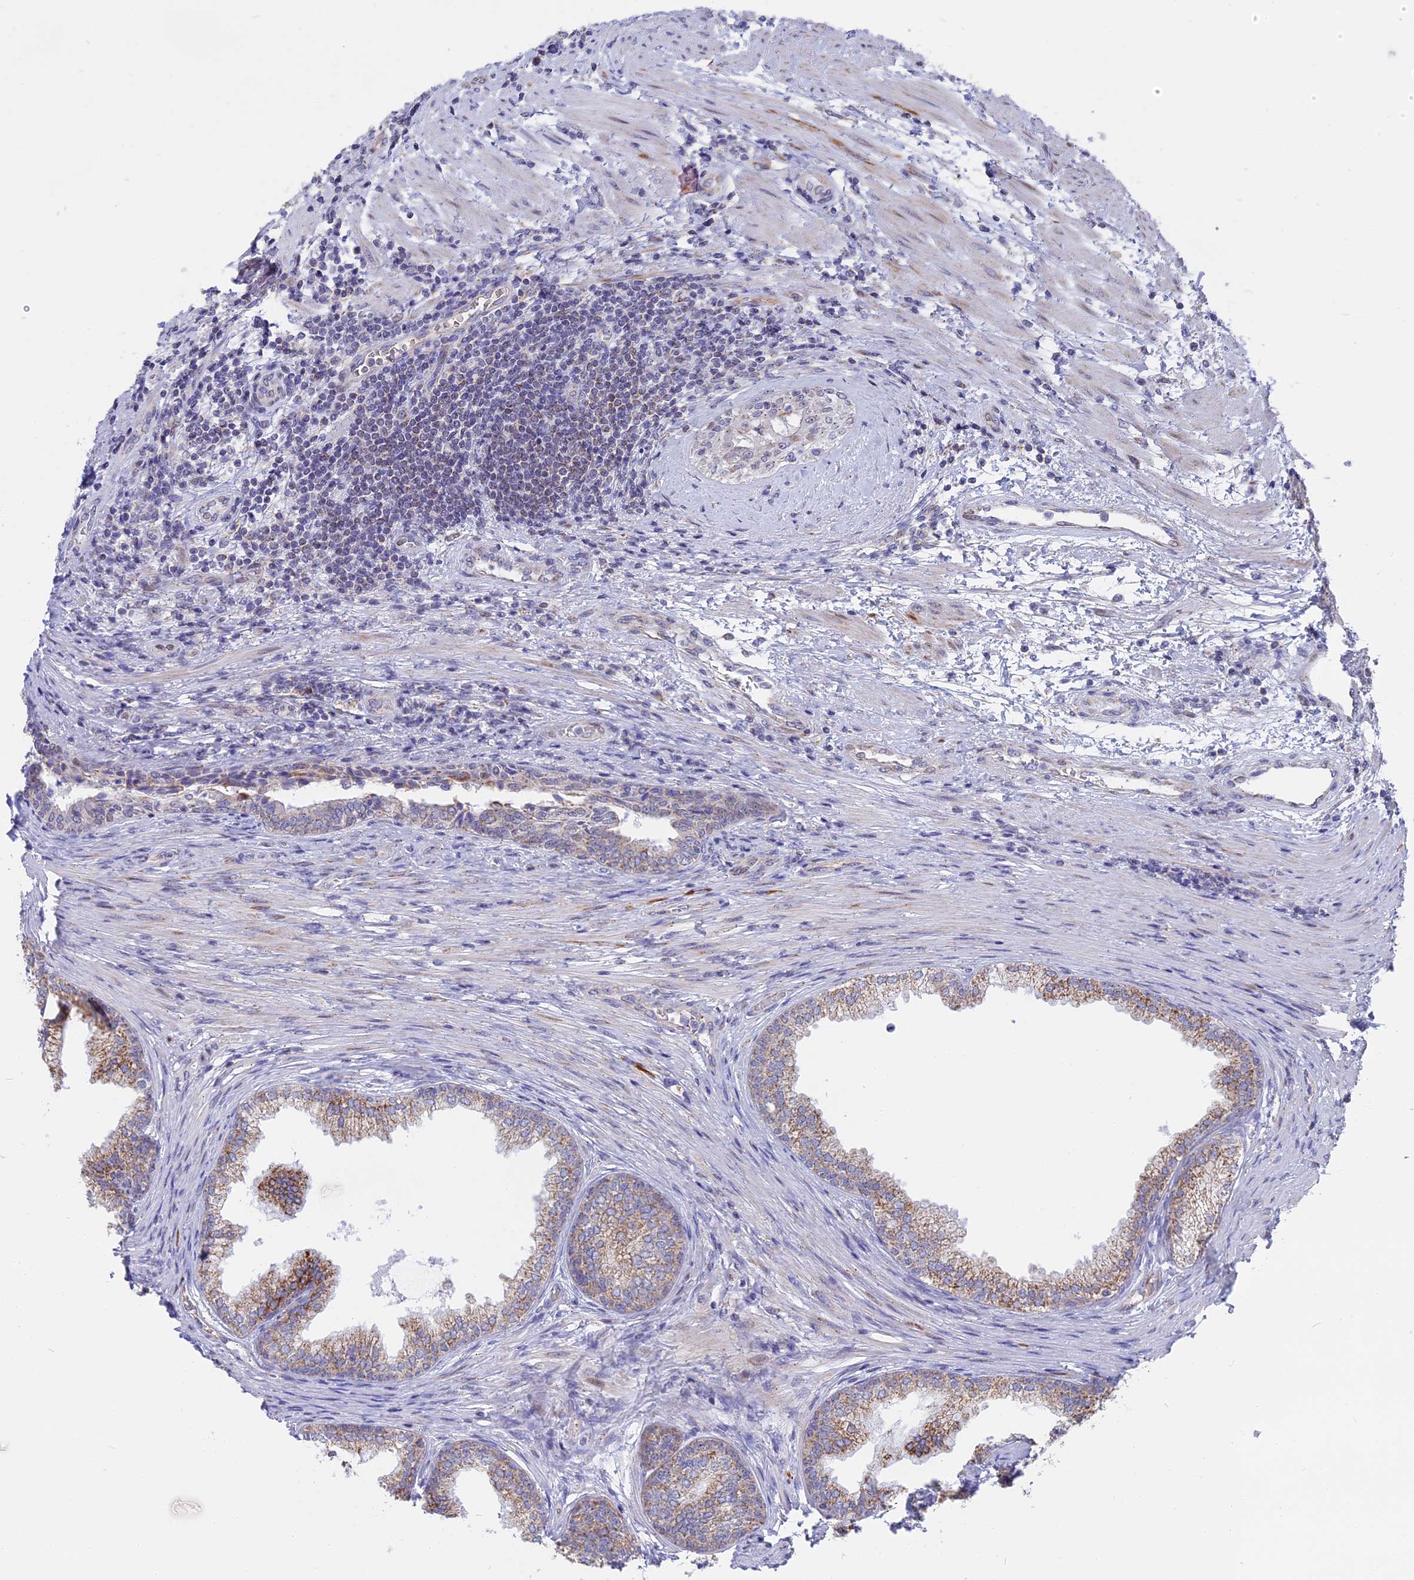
{"staining": {"intensity": "moderate", "quantity": "25%-75%", "location": "cytoplasmic/membranous"}, "tissue": "prostate", "cell_type": "Glandular cells", "image_type": "normal", "snomed": [{"axis": "morphology", "description": "Normal tissue, NOS"}, {"axis": "topography", "description": "Prostate"}], "caption": "An immunohistochemistry (IHC) micrograph of normal tissue is shown. Protein staining in brown shows moderate cytoplasmic/membranous positivity in prostate within glandular cells. (IHC, brightfield microscopy, high magnification).", "gene": "DTWD1", "patient": {"sex": "male", "age": 76}}